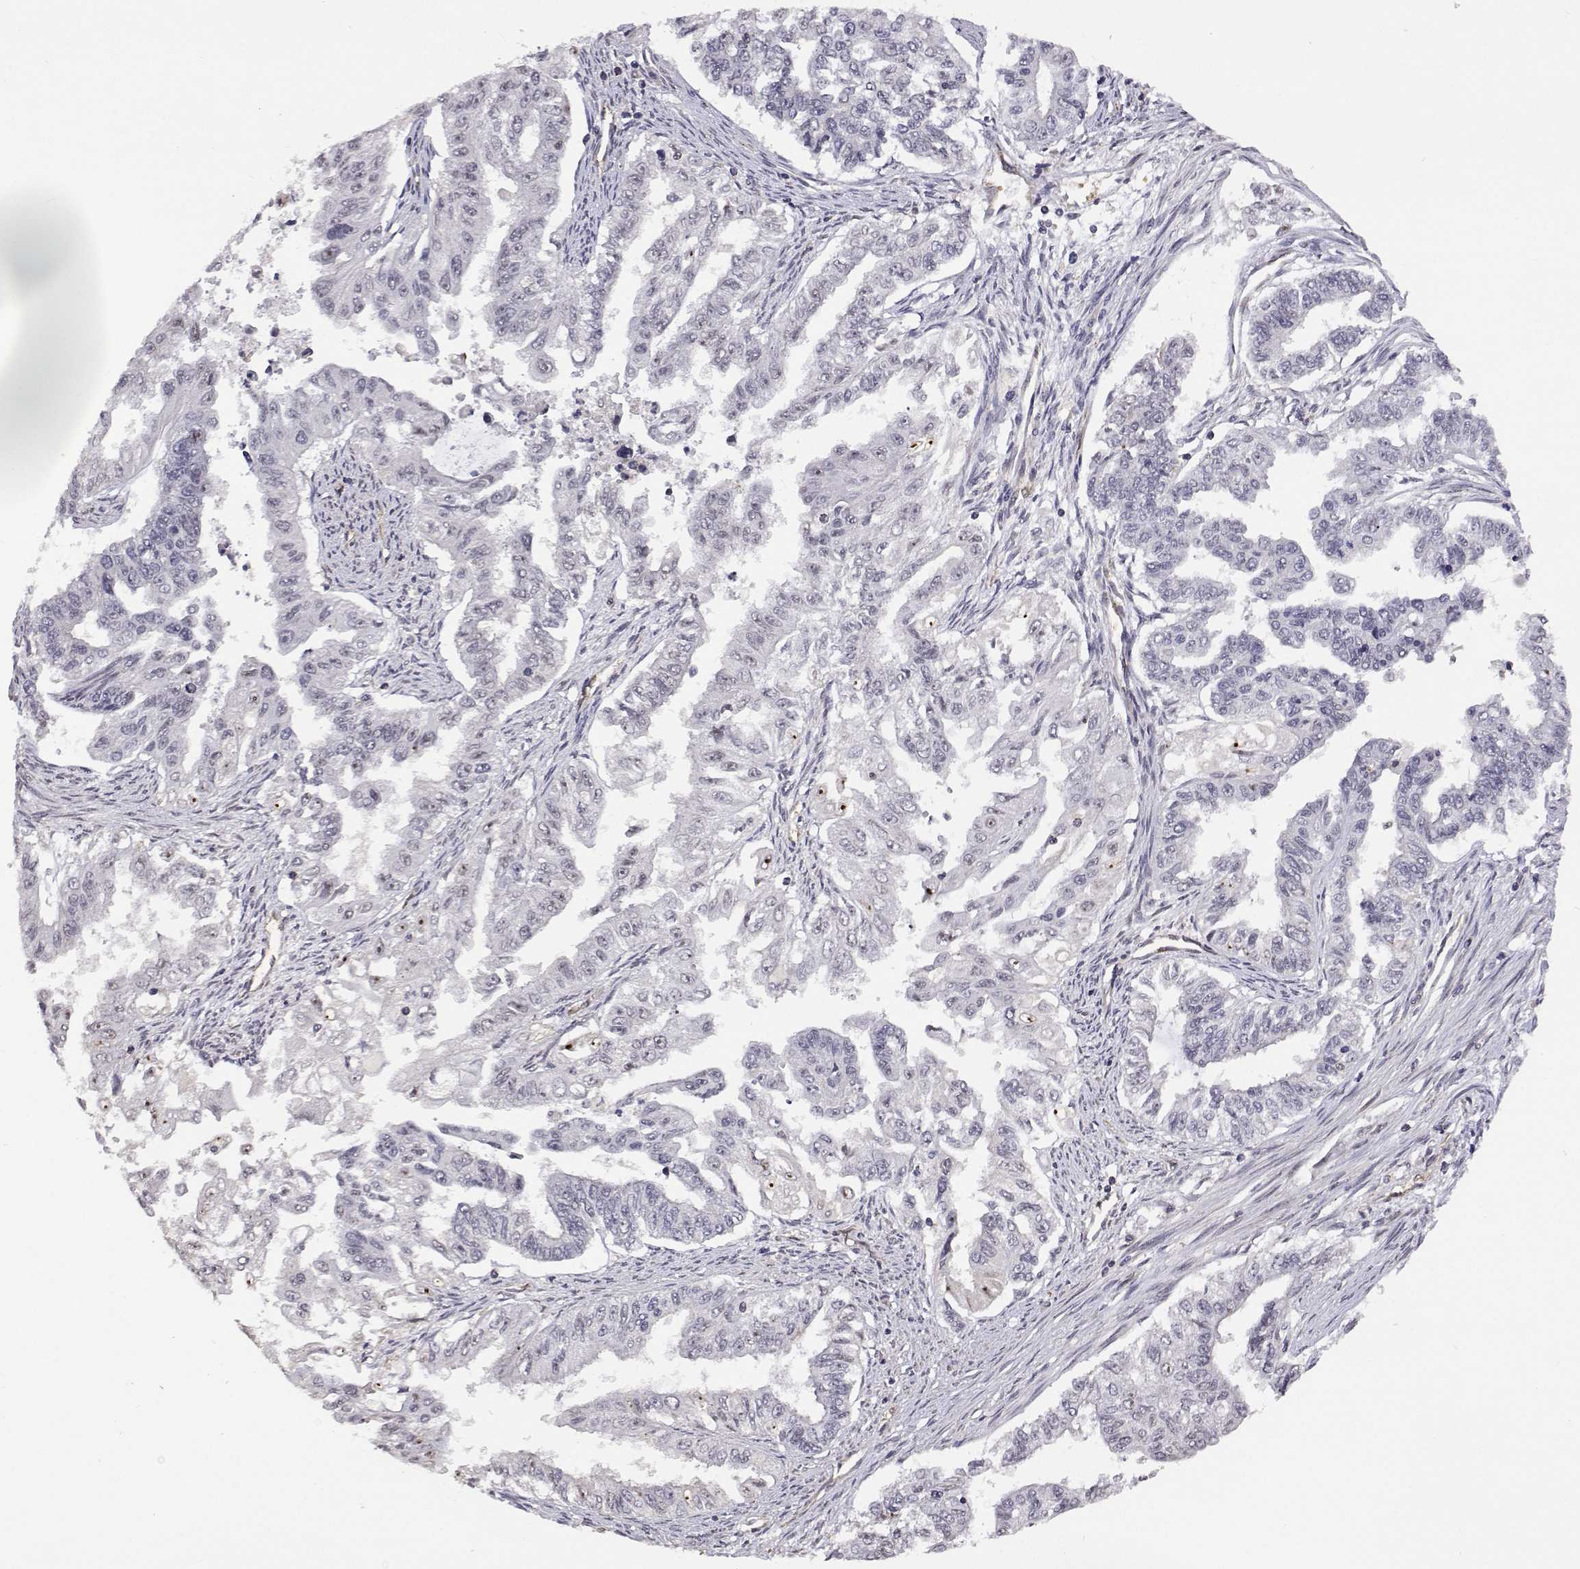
{"staining": {"intensity": "negative", "quantity": "none", "location": "none"}, "tissue": "endometrial cancer", "cell_type": "Tumor cells", "image_type": "cancer", "snomed": [{"axis": "morphology", "description": "Adenocarcinoma, NOS"}, {"axis": "topography", "description": "Uterus"}], "caption": "Immunohistochemistry histopathology image of human endometrial adenocarcinoma stained for a protein (brown), which exhibits no positivity in tumor cells. (DAB (3,3'-diaminobenzidine) immunohistochemistry visualized using brightfield microscopy, high magnification).", "gene": "NHP2", "patient": {"sex": "female", "age": 59}}